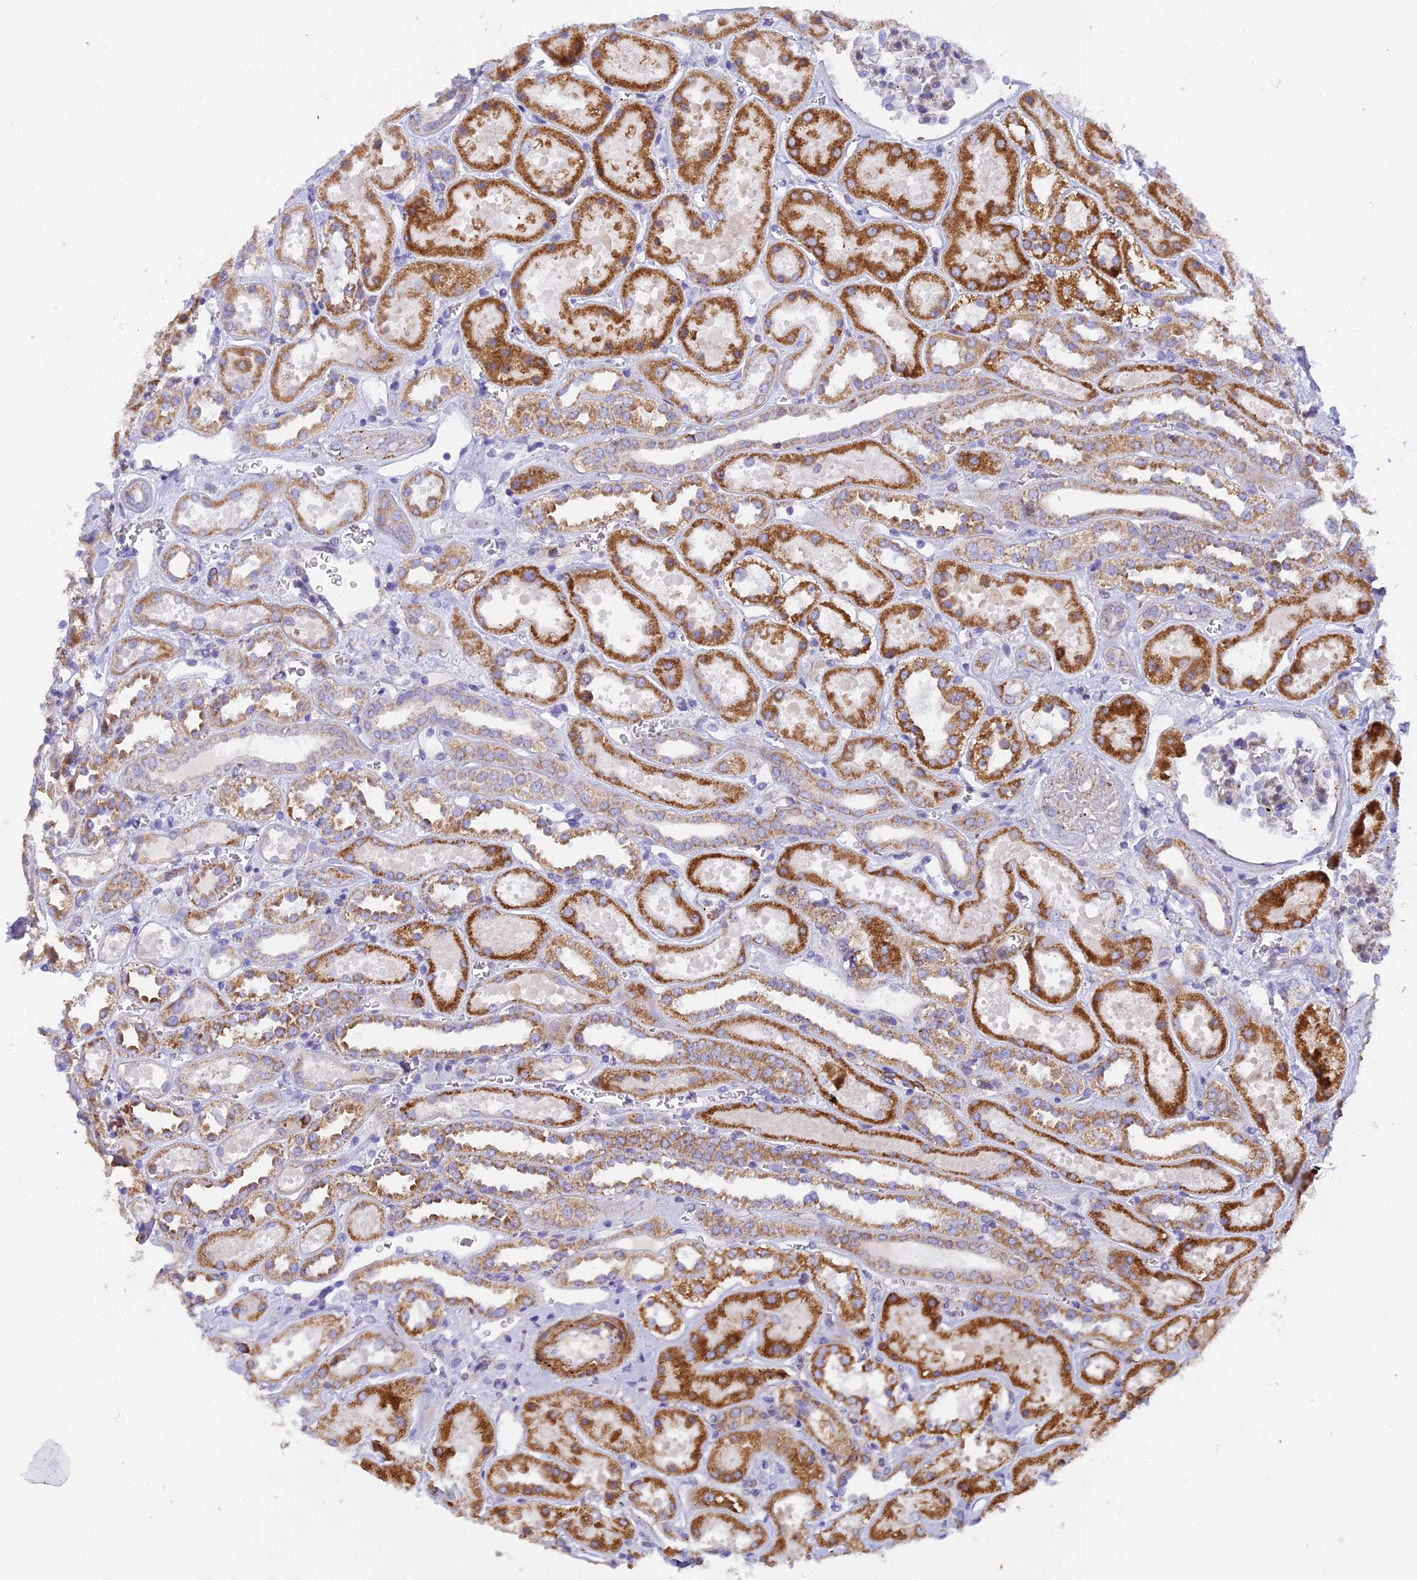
{"staining": {"intensity": "moderate", "quantity": "25%-75%", "location": "cytoplasmic/membranous"}, "tissue": "kidney", "cell_type": "Cells in glomeruli", "image_type": "normal", "snomed": [{"axis": "morphology", "description": "Normal tissue, NOS"}, {"axis": "topography", "description": "Kidney"}], "caption": "A histopathology image showing moderate cytoplasmic/membranous positivity in approximately 25%-75% of cells in glomeruli in unremarkable kidney, as visualized by brown immunohistochemical staining.", "gene": "CSPG4", "patient": {"sex": "female", "age": 41}}